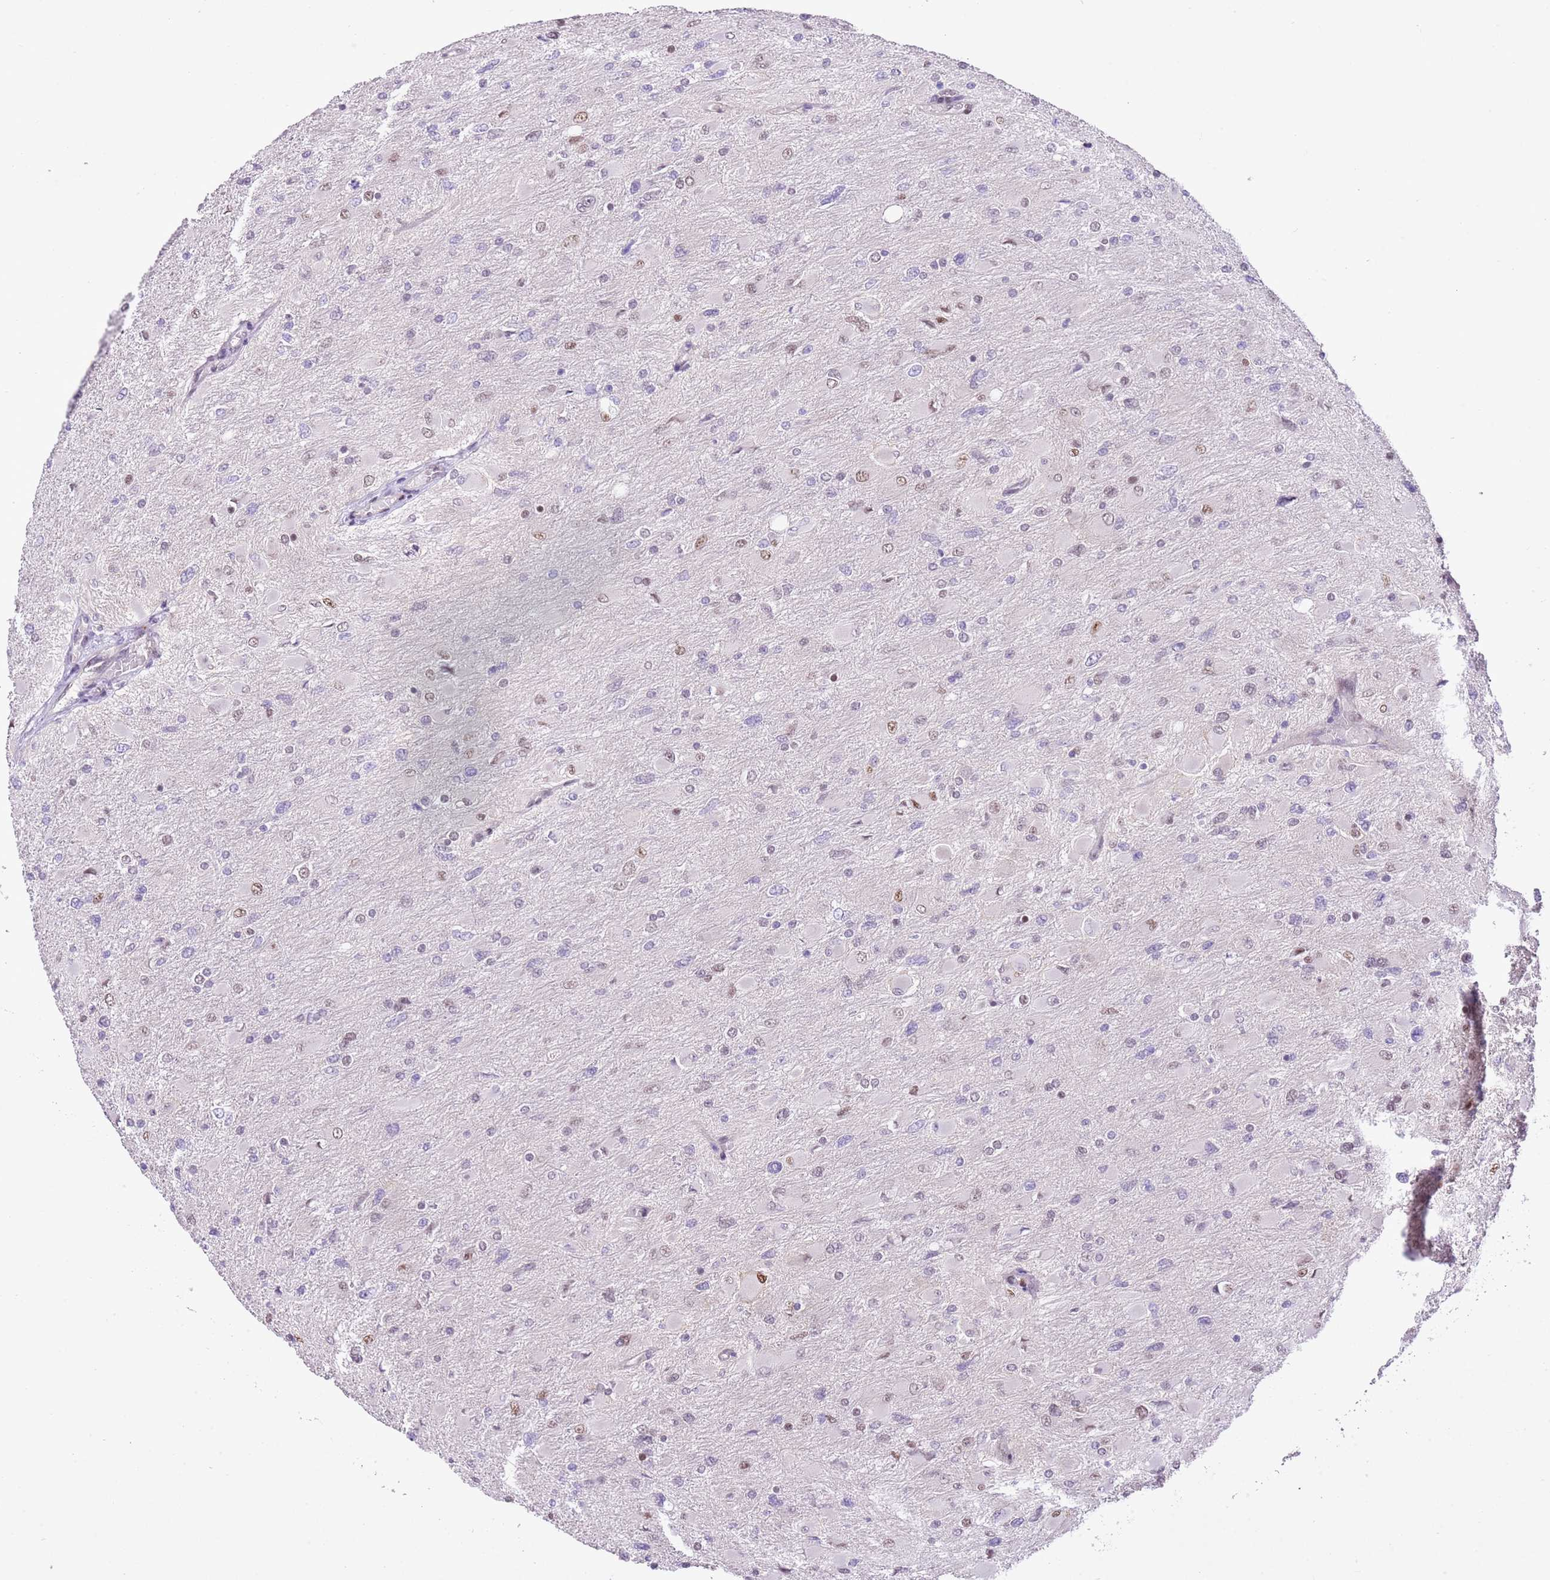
{"staining": {"intensity": "weak", "quantity": "<25%", "location": "nuclear"}, "tissue": "glioma", "cell_type": "Tumor cells", "image_type": "cancer", "snomed": [{"axis": "morphology", "description": "Glioma, malignant, High grade"}, {"axis": "topography", "description": "Cerebral cortex"}], "caption": "Malignant glioma (high-grade) was stained to show a protein in brown. There is no significant staining in tumor cells. Nuclei are stained in blue.", "gene": "NACC2", "patient": {"sex": "female", "age": 36}}